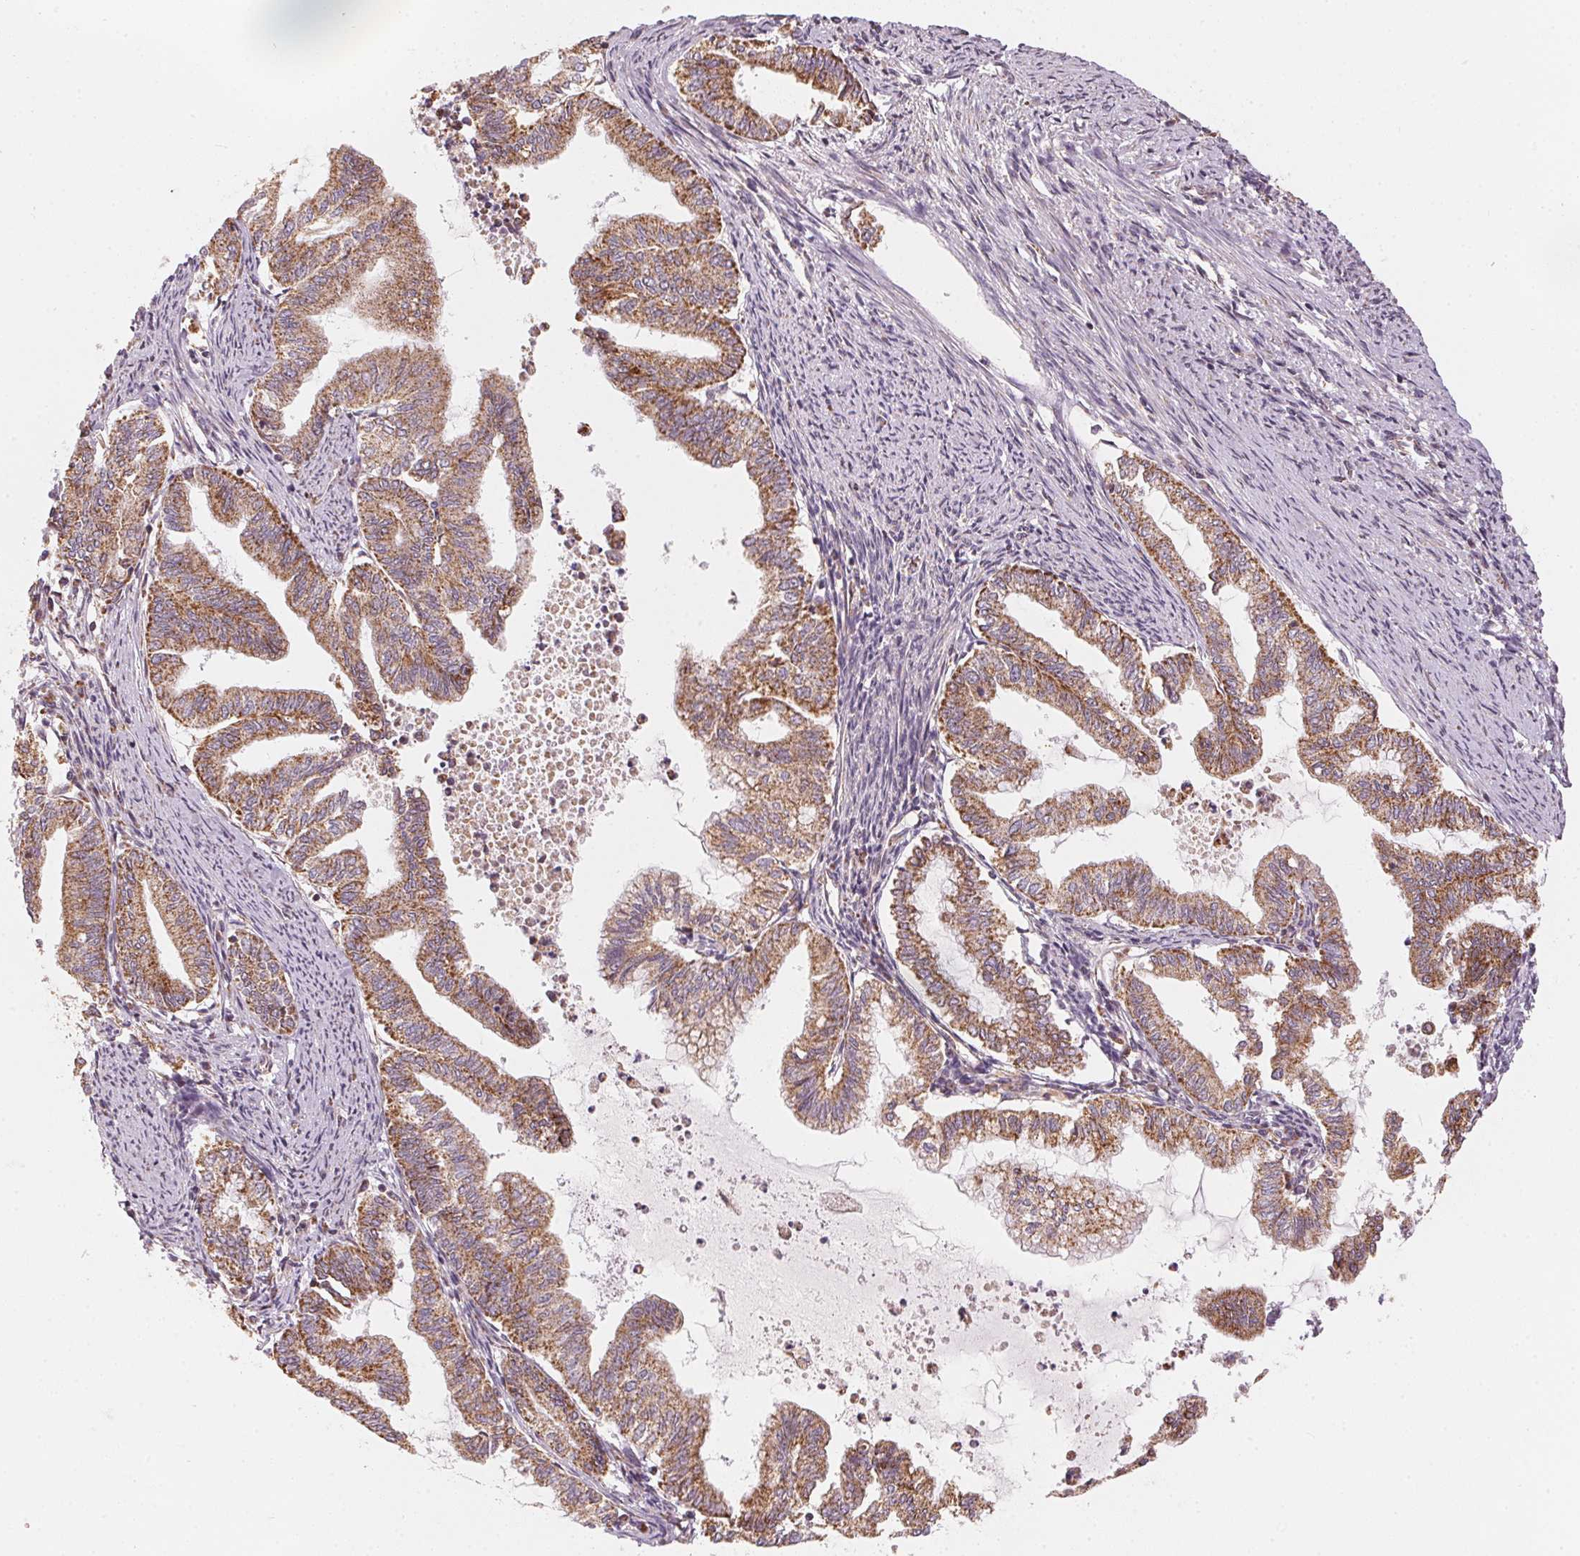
{"staining": {"intensity": "moderate", "quantity": ">75%", "location": "cytoplasmic/membranous"}, "tissue": "endometrial cancer", "cell_type": "Tumor cells", "image_type": "cancer", "snomed": [{"axis": "morphology", "description": "Adenocarcinoma, NOS"}, {"axis": "topography", "description": "Endometrium"}], "caption": "This micrograph reveals endometrial cancer stained with IHC to label a protein in brown. The cytoplasmic/membranous of tumor cells show moderate positivity for the protein. Nuclei are counter-stained blue.", "gene": "MATCAP1", "patient": {"sex": "female", "age": 79}}